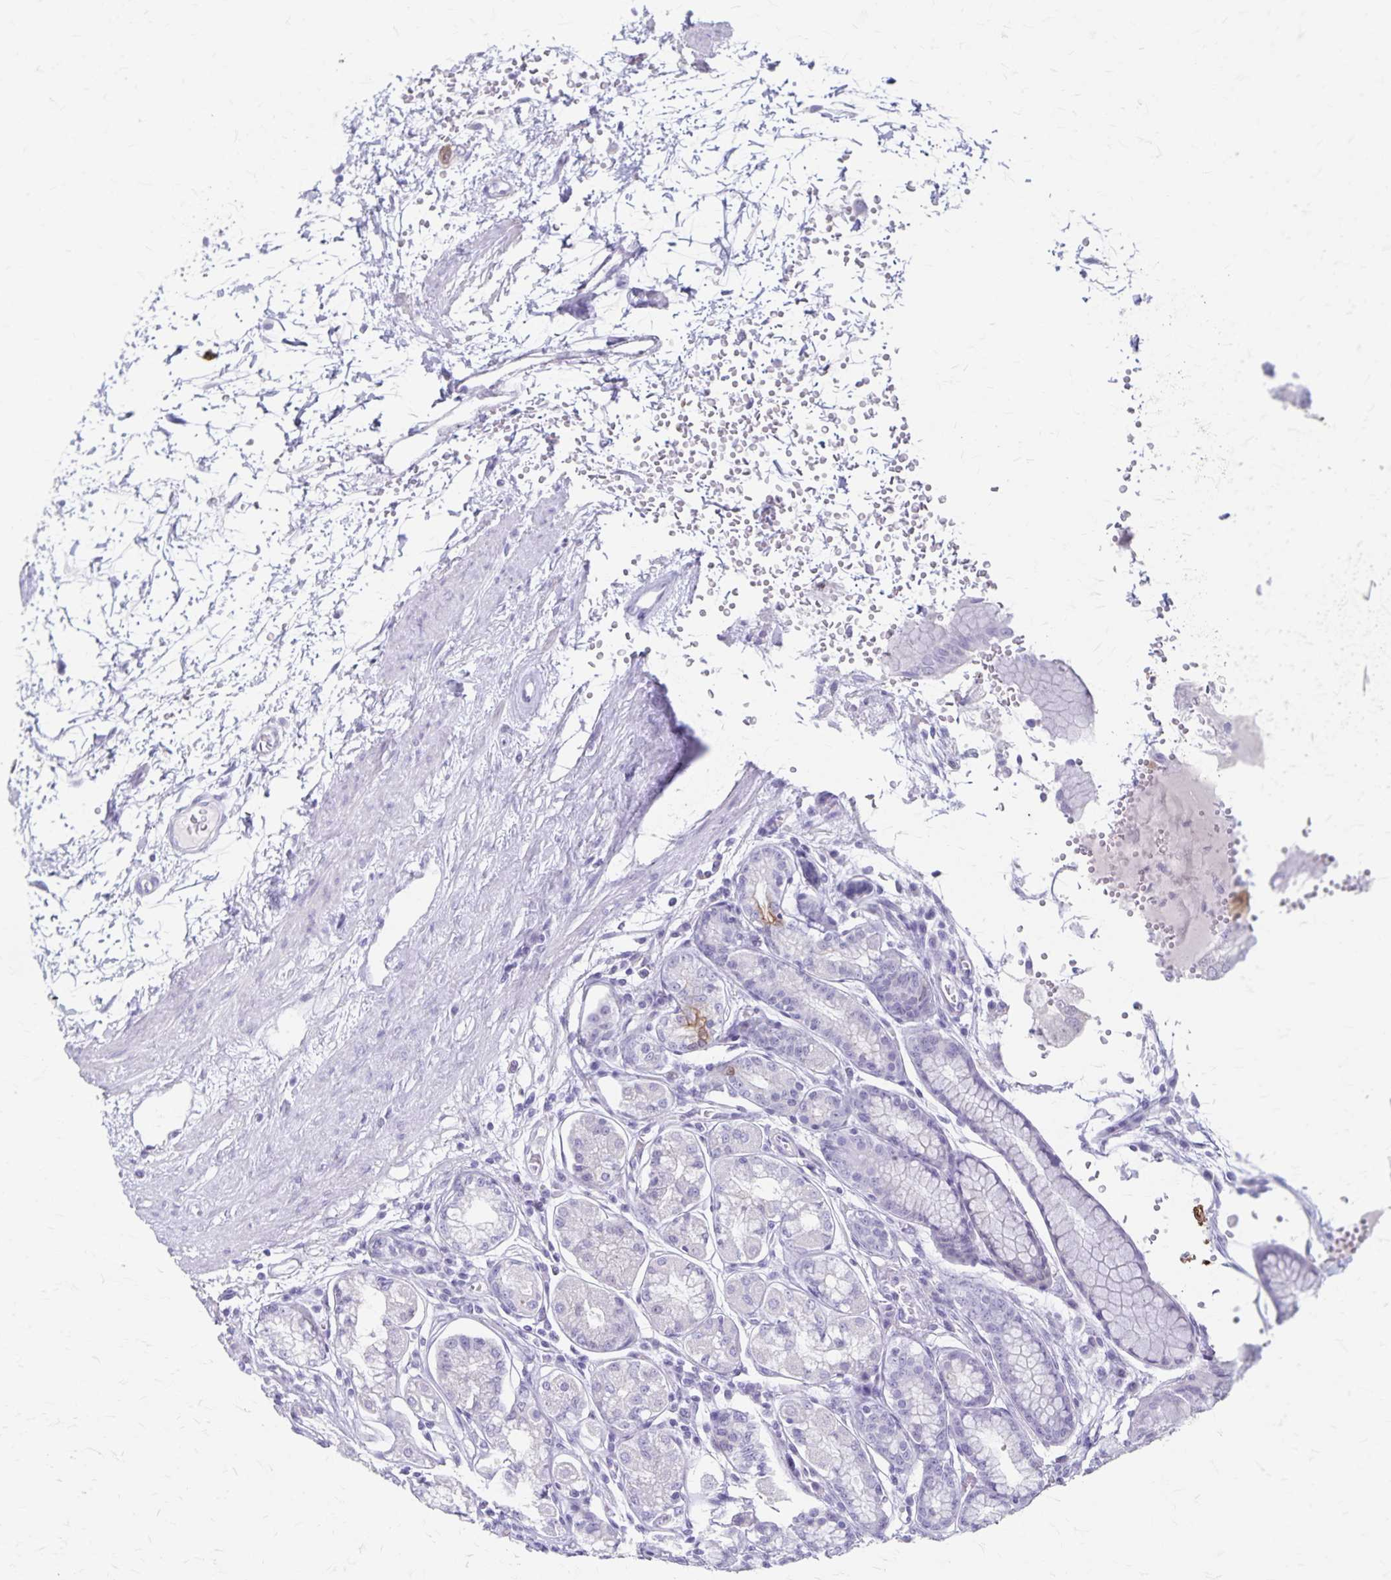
{"staining": {"intensity": "moderate", "quantity": "<25%", "location": "cytoplasmic/membranous"}, "tissue": "stomach", "cell_type": "Glandular cells", "image_type": "normal", "snomed": [{"axis": "morphology", "description": "Normal tissue, NOS"}, {"axis": "topography", "description": "Stomach"}, {"axis": "topography", "description": "Stomach, lower"}], "caption": "Immunohistochemical staining of unremarkable stomach displays moderate cytoplasmic/membranous protein positivity in approximately <25% of glandular cells.", "gene": "GPBAR1", "patient": {"sex": "male", "age": 76}}